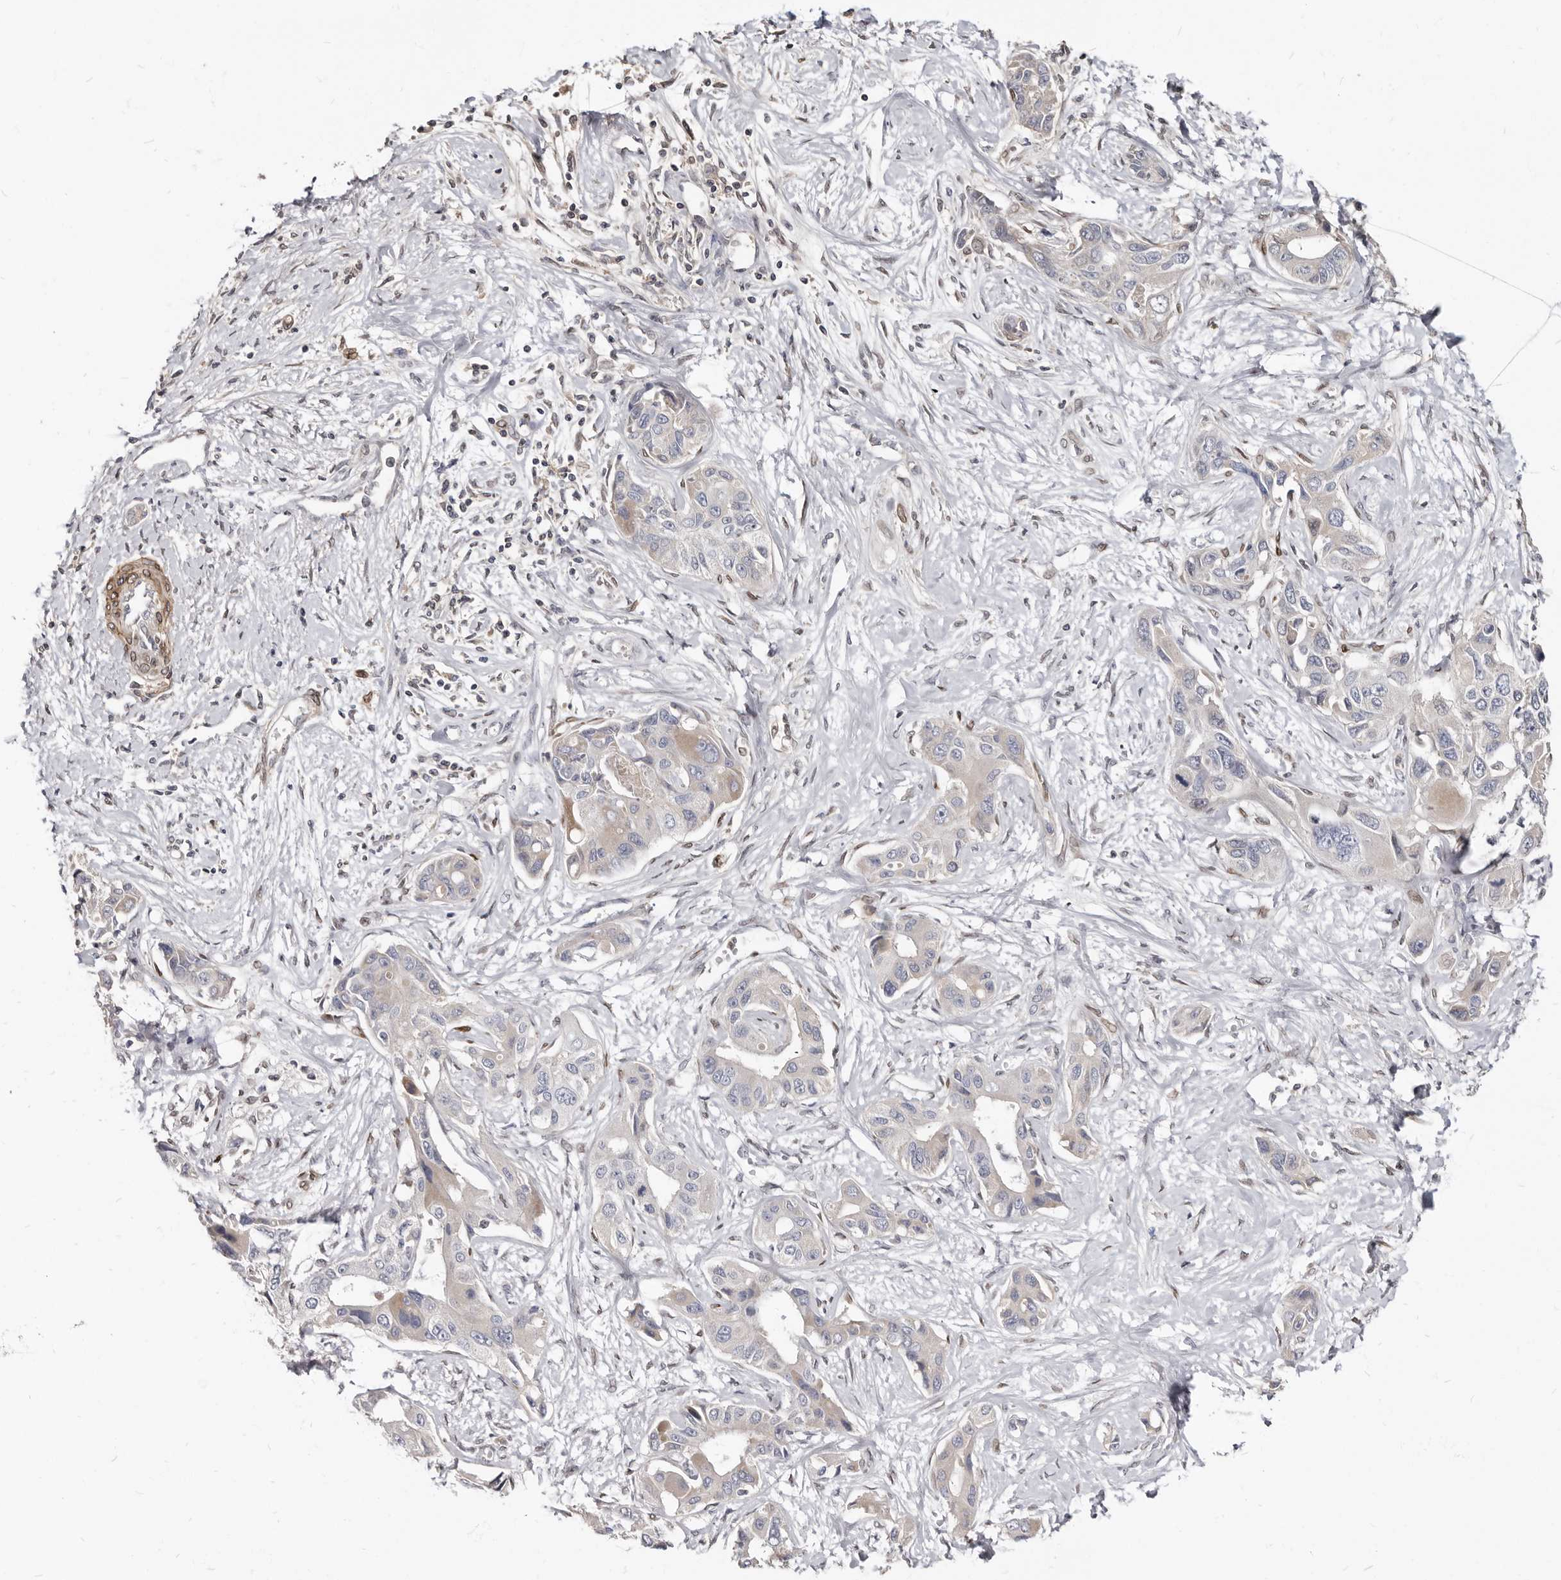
{"staining": {"intensity": "weak", "quantity": "<25%", "location": "cytoplasmic/membranous"}, "tissue": "liver cancer", "cell_type": "Tumor cells", "image_type": "cancer", "snomed": [{"axis": "morphology", "description": "Cholangiocarcinoma"}, {"axis": "topography", "description": "Liver"}], "caption": "Immunohistochemistry (IHC) of liver cholangiocarcinoma reveals no staining in tumor cells.", "gene": "MRGPRF", "patient": {"sex": "male", "age": 59}}